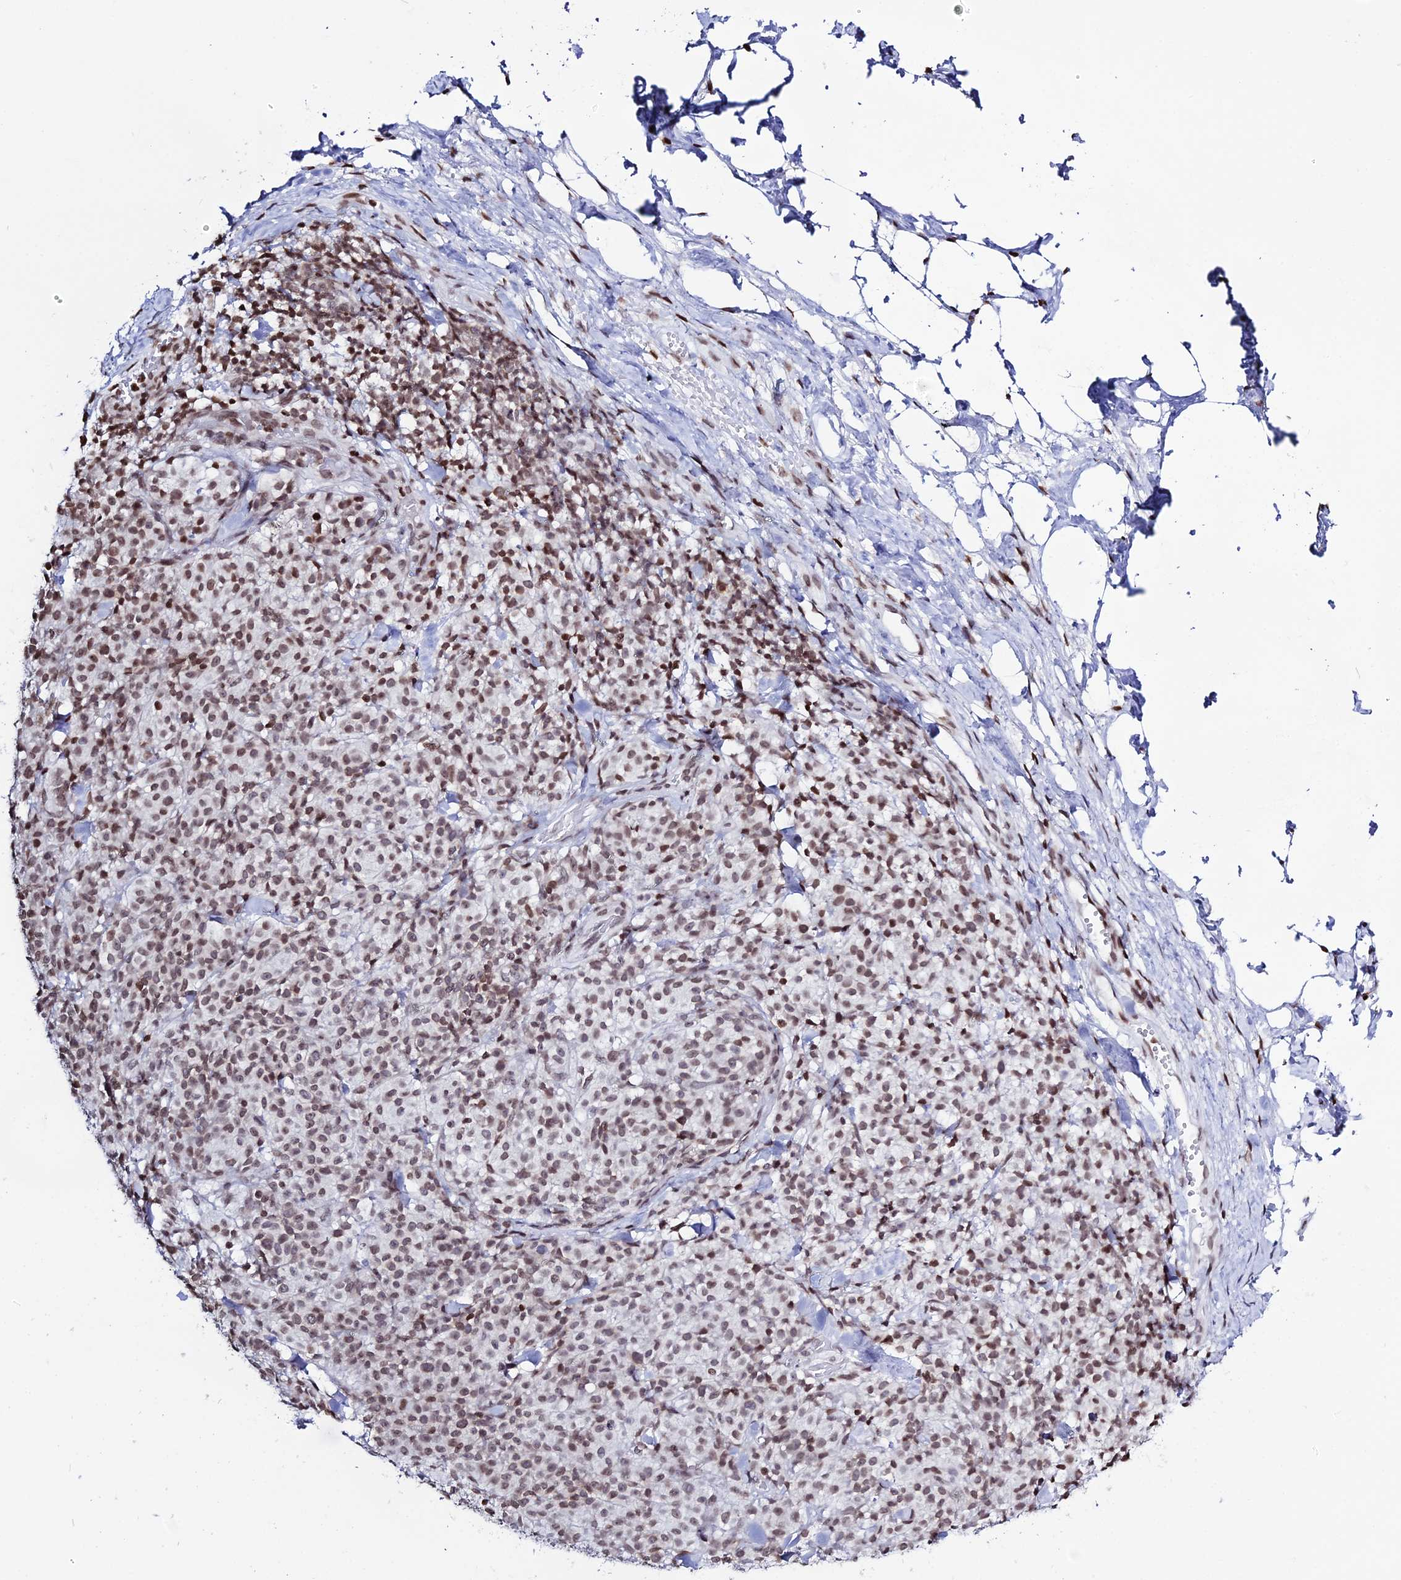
{"staining": {"intensity": "moderate", "quantity": ">75%", "location": "nuclear"}, "tissue": "melanoma", "cell_type": "Tumor cells", "image_type": "cancer", "snomed": [{"axis": "morphology", "description": "Normal tissue, NOS"}, {"axis": "morphology", "description": "Malignant melanoma, NOS"}, {"axis": "topography", "description": "Skin"}], "caption": "Malignant melanoma stained for a protein reveals moderate nuclear positivity in tumor cells.", "gene": "MACROH2A2", "patient": {"sex": "female", "age": 34}}